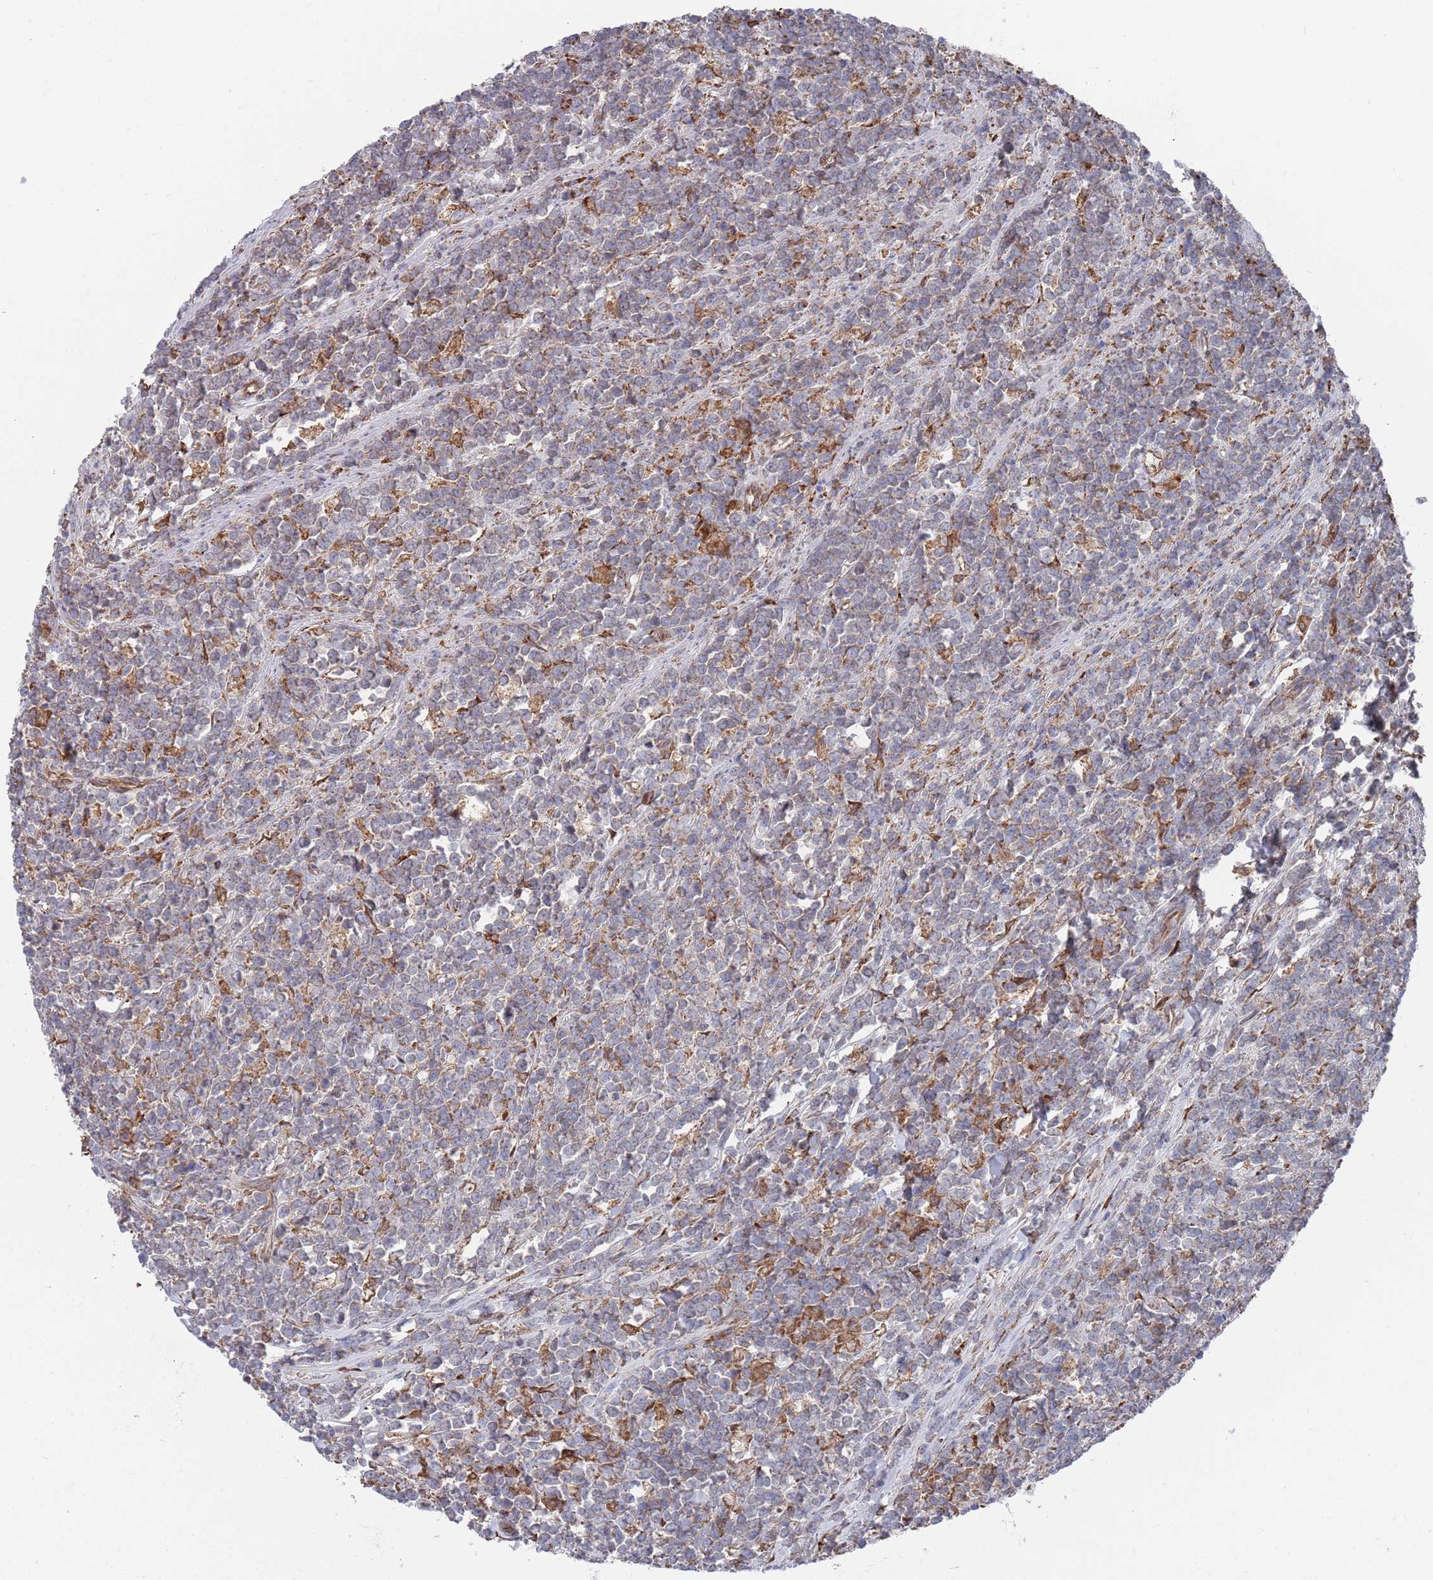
{"staining": {"intensity": "weak", "quantity": "25%-75%", "location": "cytoplasmic/membranous"}, "tissue": "lymphoma", "cell_type": "Tumor cells", "image_type": "cancer", "snomed": [{"axis": "morphology", "description": "Malignant lymphoma, non-Hodgkin's type, High grade"}, {"axis": "topography", "description": "Small intestine"}, {"axis": "topography", "description": "Colon"}], "caption": "Immunohistochemical staining of lymphoma displays low levels of weak cytoplasmic/membranous protein expression in about 25%-75% of tumor cells. (Brightfield microscopy of DAB IHC at high magnification).", "gene": "GID8", "patient": {"sex": "male", "age": 8}}